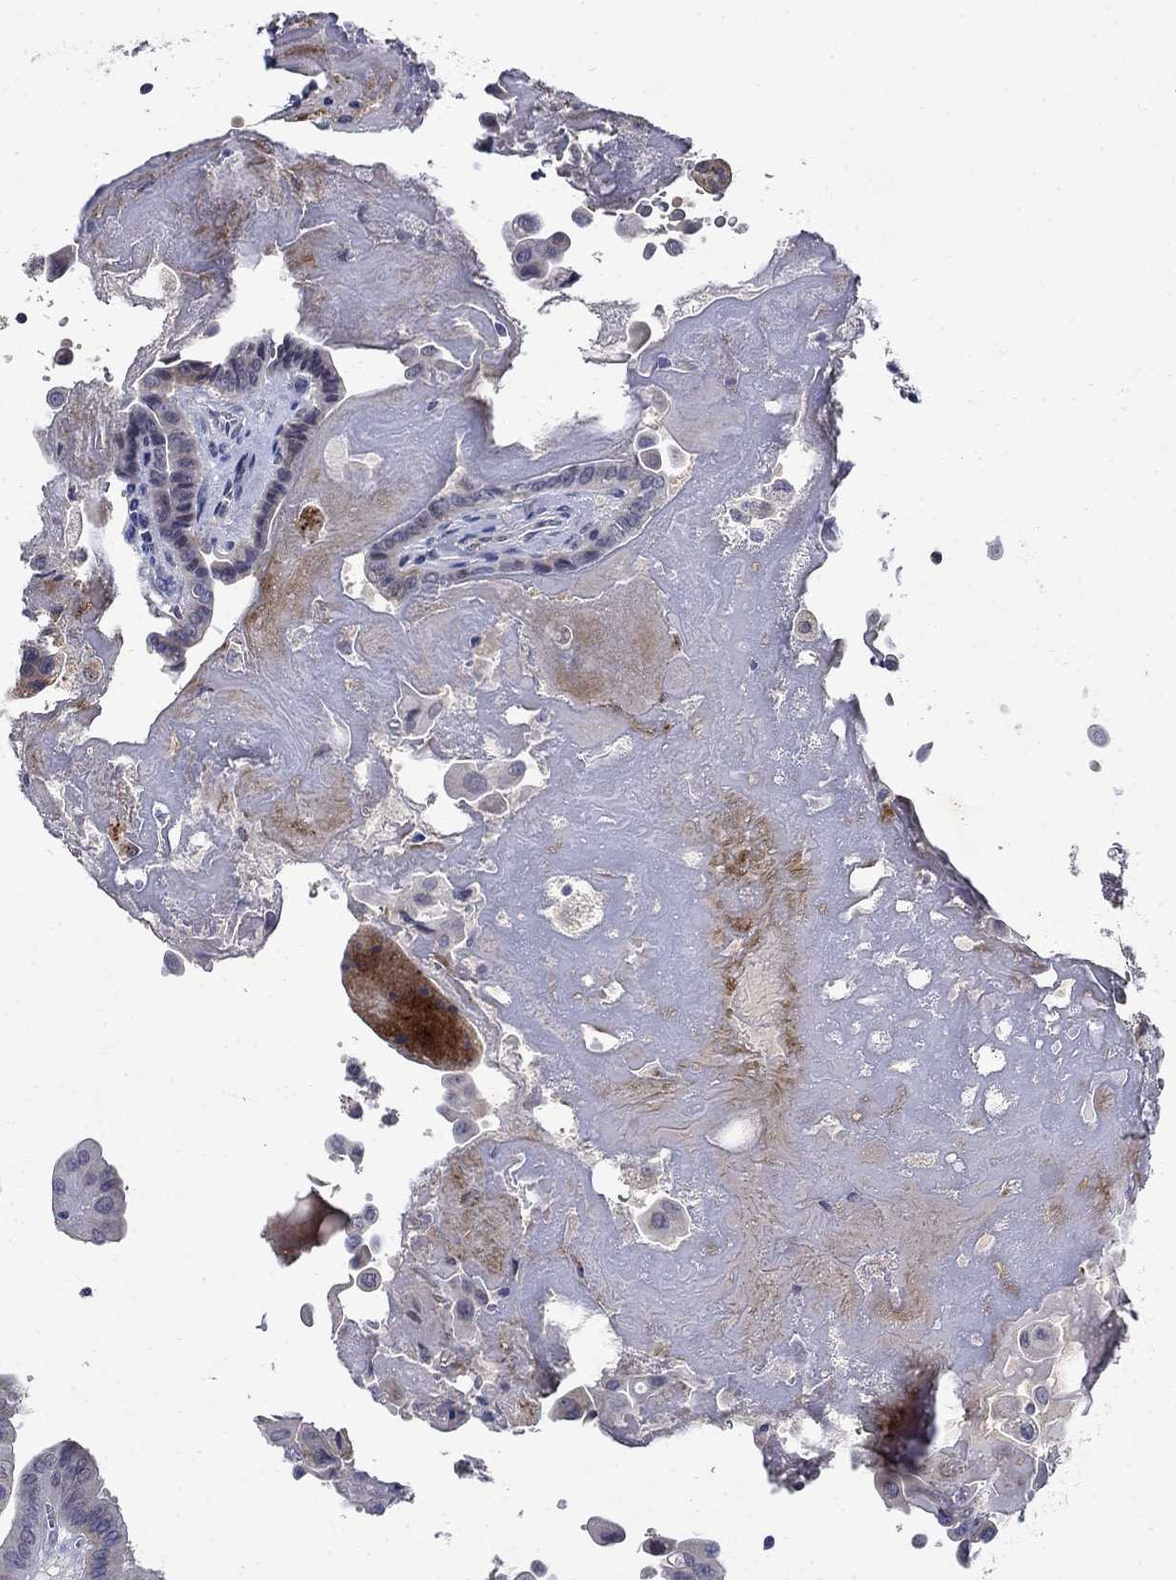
{"staining": {"intensity": "negative", "quantity": "none", "location": "none"}, "tissue": "thyroid cancer", "cell_type": "Tumor cells", "image_type": "cancer", "snomed": [{"axis": "morphology", "description": "Papillary adenocarcinoma, NOS"}, {"axis": "topography", "description": "Thyroid gland"}], "caption": "IHC image of human papillary adenocarcinoma (thyroid) stained for a protein (brown), which shows no positivity in tumor cells.", "gene": "STAB2", "patient": {"sex": "female", "age": 37}}